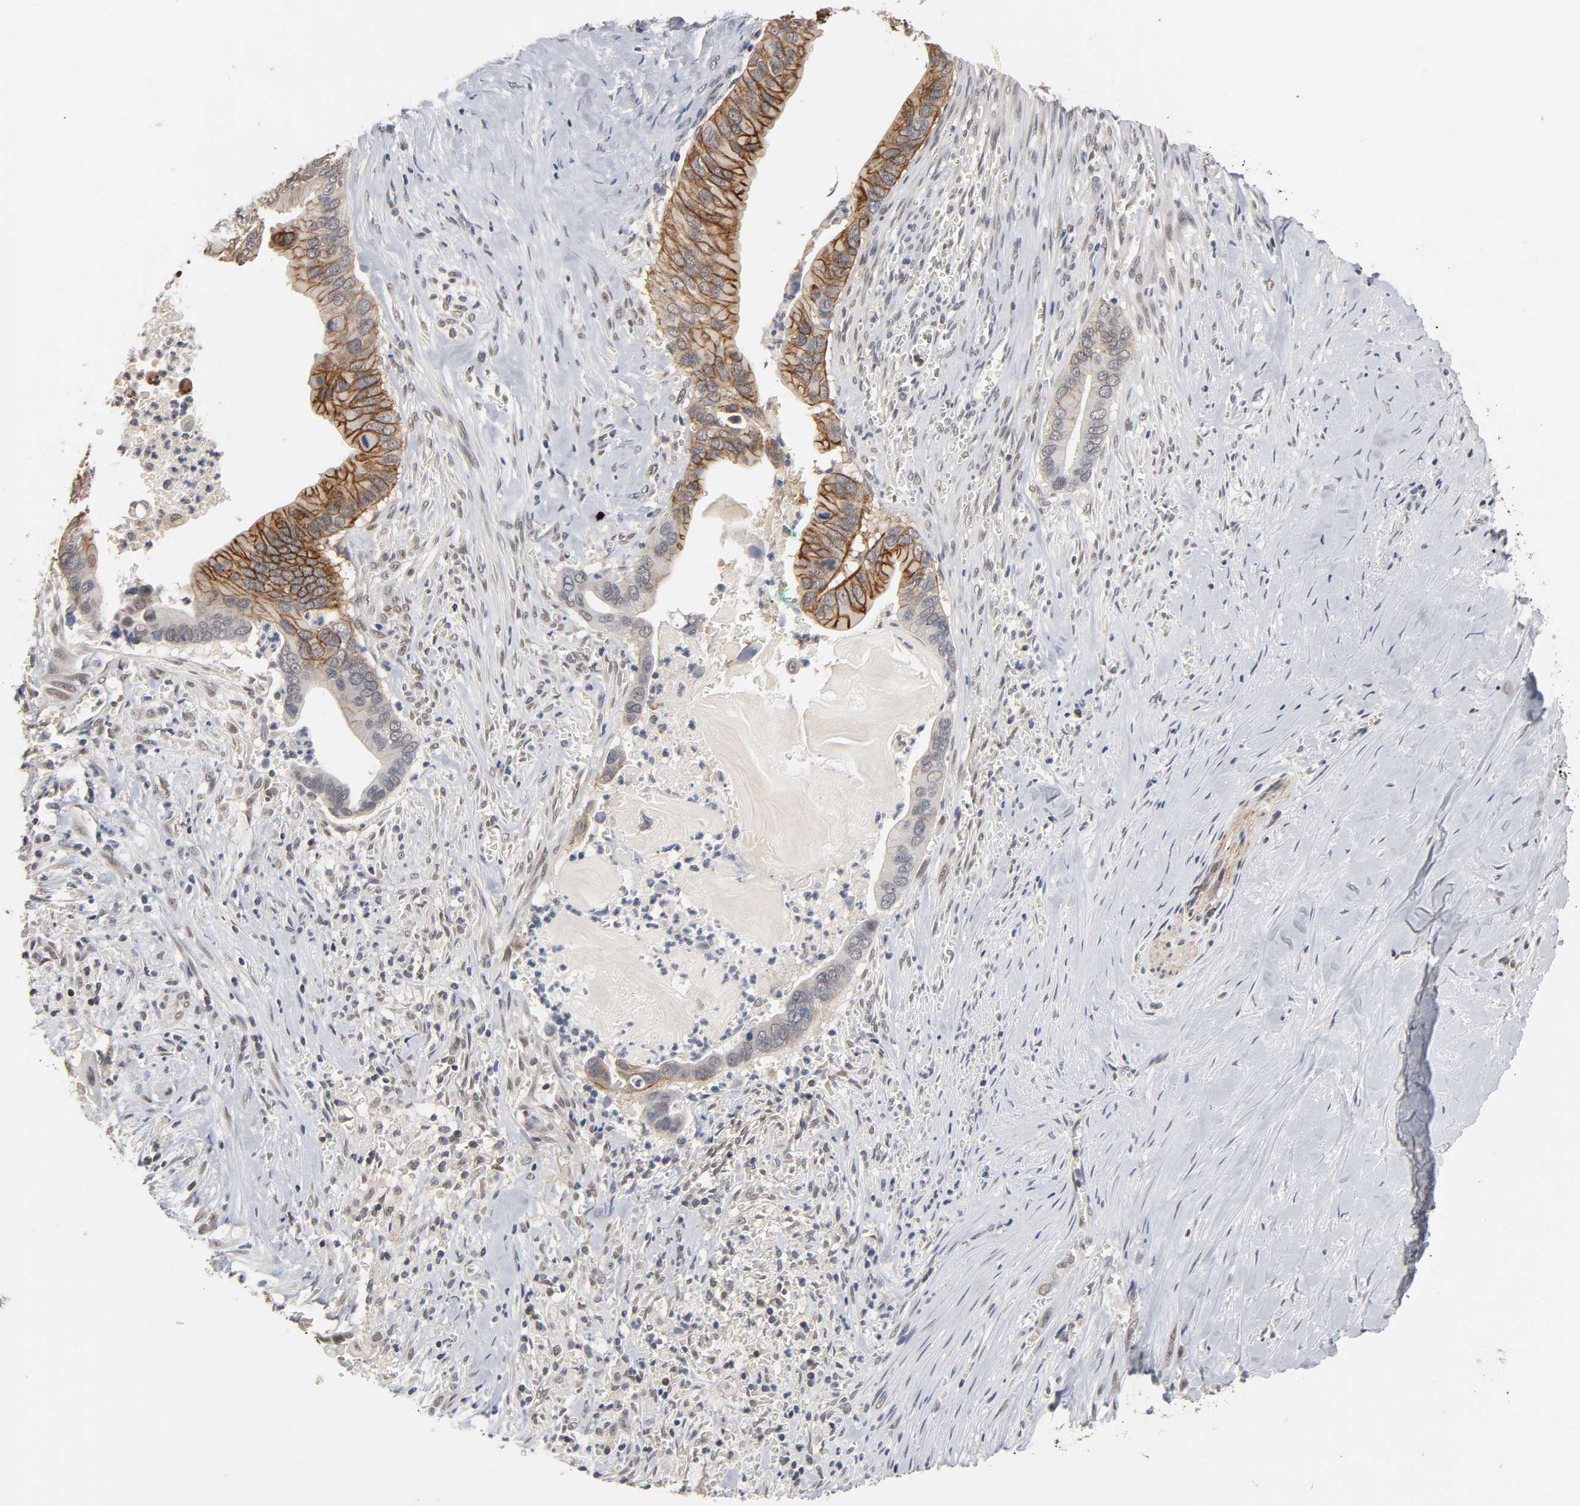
{"staining": {"intensity": "strong", "quantity": "25%-75%", "location": "cytoplasmic/membranous"}, "tissue": "pancreatic cancer", "cell_type": "Tumor cells", "image_type": "cancer", "snomed": [{"axis": "morphology", "description": "Adenocarcinoma, NOS"}, {"axis": "topography", "description": "Pancreas"}], "caption": "This is a photomicrograph of IHC staining of pancreatic cancer, which shows strong positivity in the cytoplasmic/membranous of tumor cells.", "gene": "HTR1E", "patient": {"sex": "male", "age": 59}}